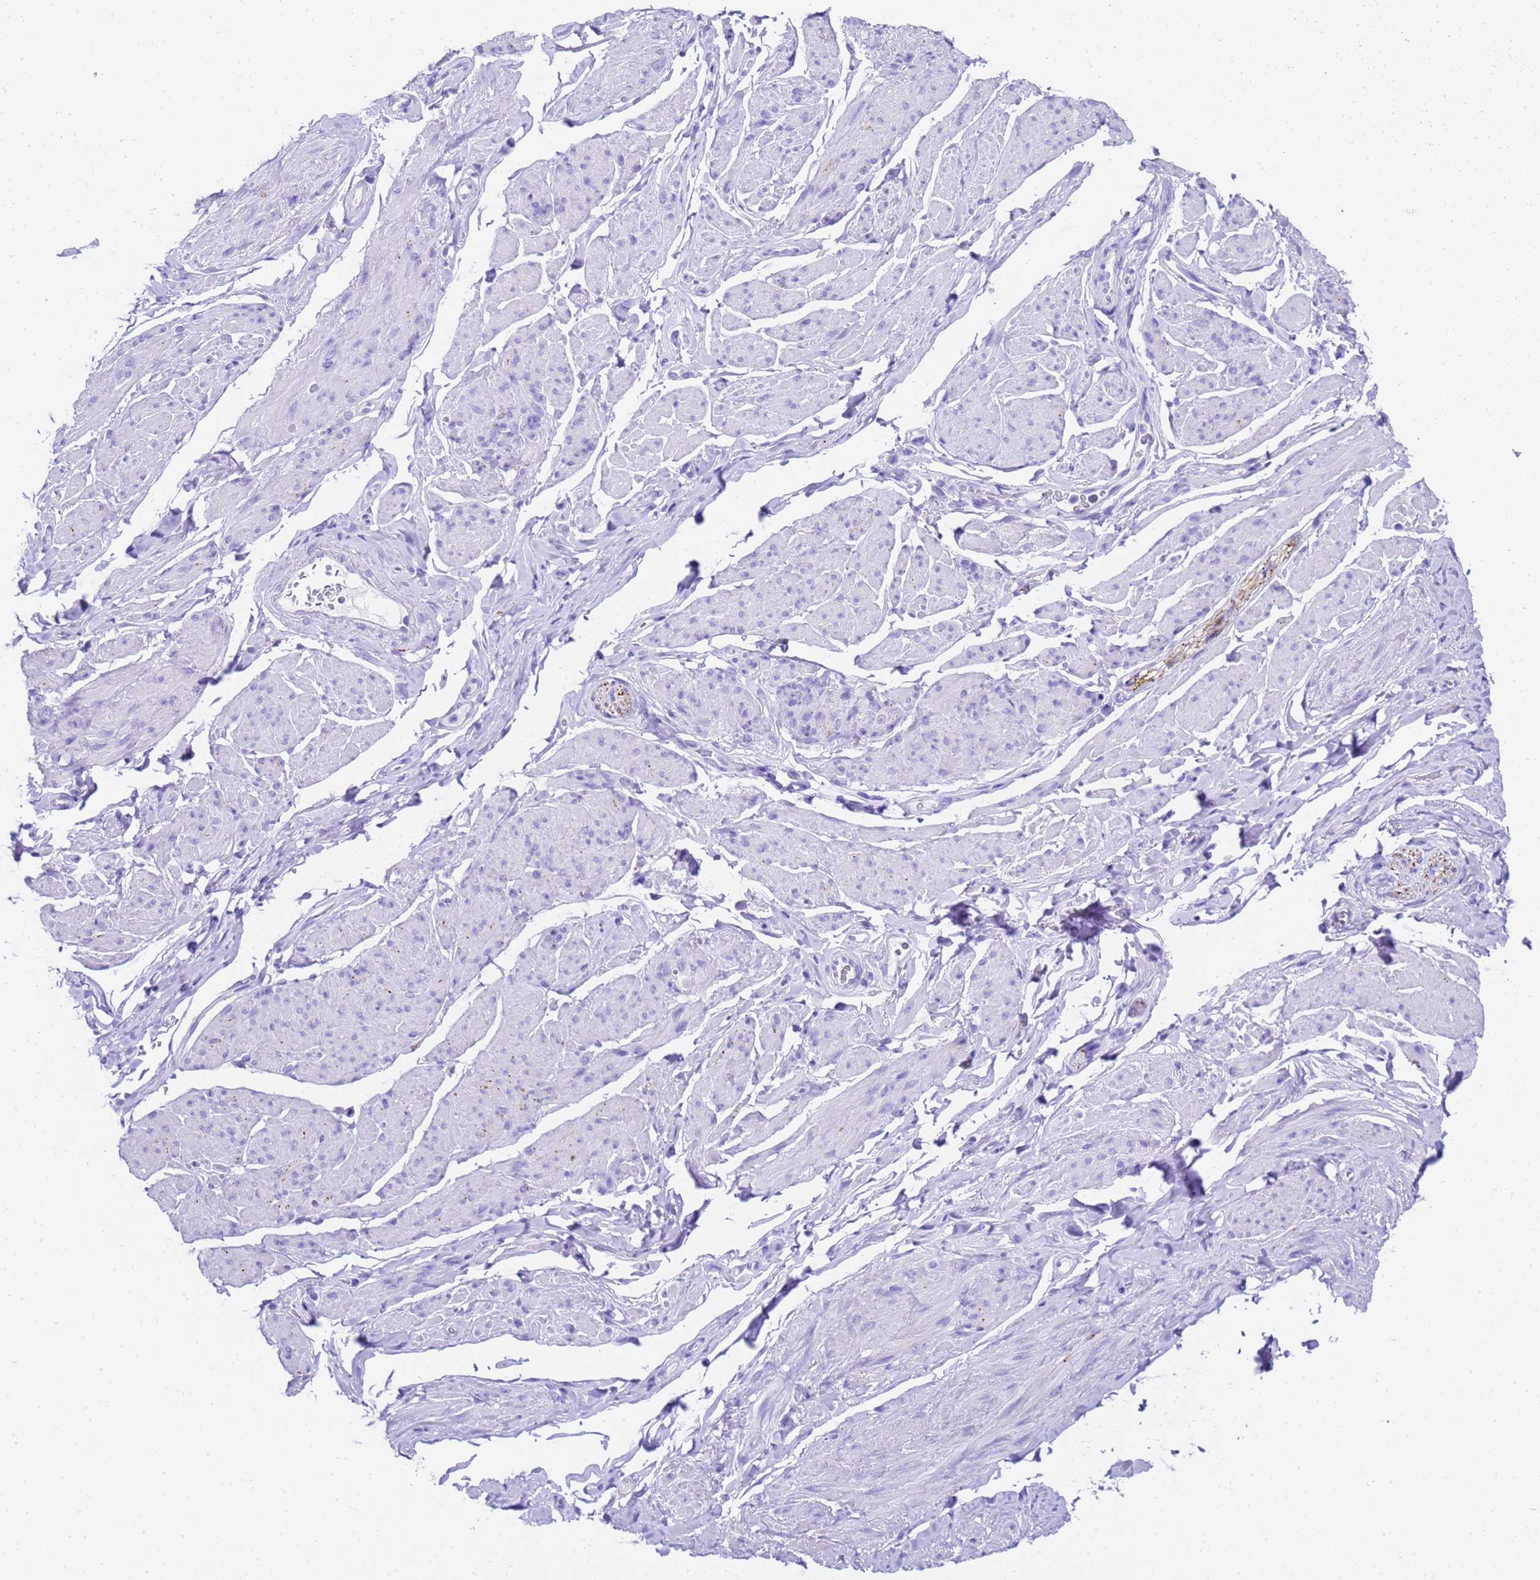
{"staining": {"intensity": "negative", "quantity": "none", "location": "none"}, "tissue": "smooth muscle", "cell_type": "Smooth muscle cells", "image_type": "normal", "snomed": [{"axis": "morphology", "description": "Normal tissue, NOS"}, {"axis": "topography", "description": "Smooth muscle"}, {"axis": "topography", "description": "Peripheral nerve tissue"}], "caption": "This micrograph is of normal smooth muscle stained with IHC to label a protein in brown with the nuclei are counter-stained blue. There is no positivity in smooth muscle cells.", "gene": "FAM72A", "patient": {"sex": "male", "age": 69}}